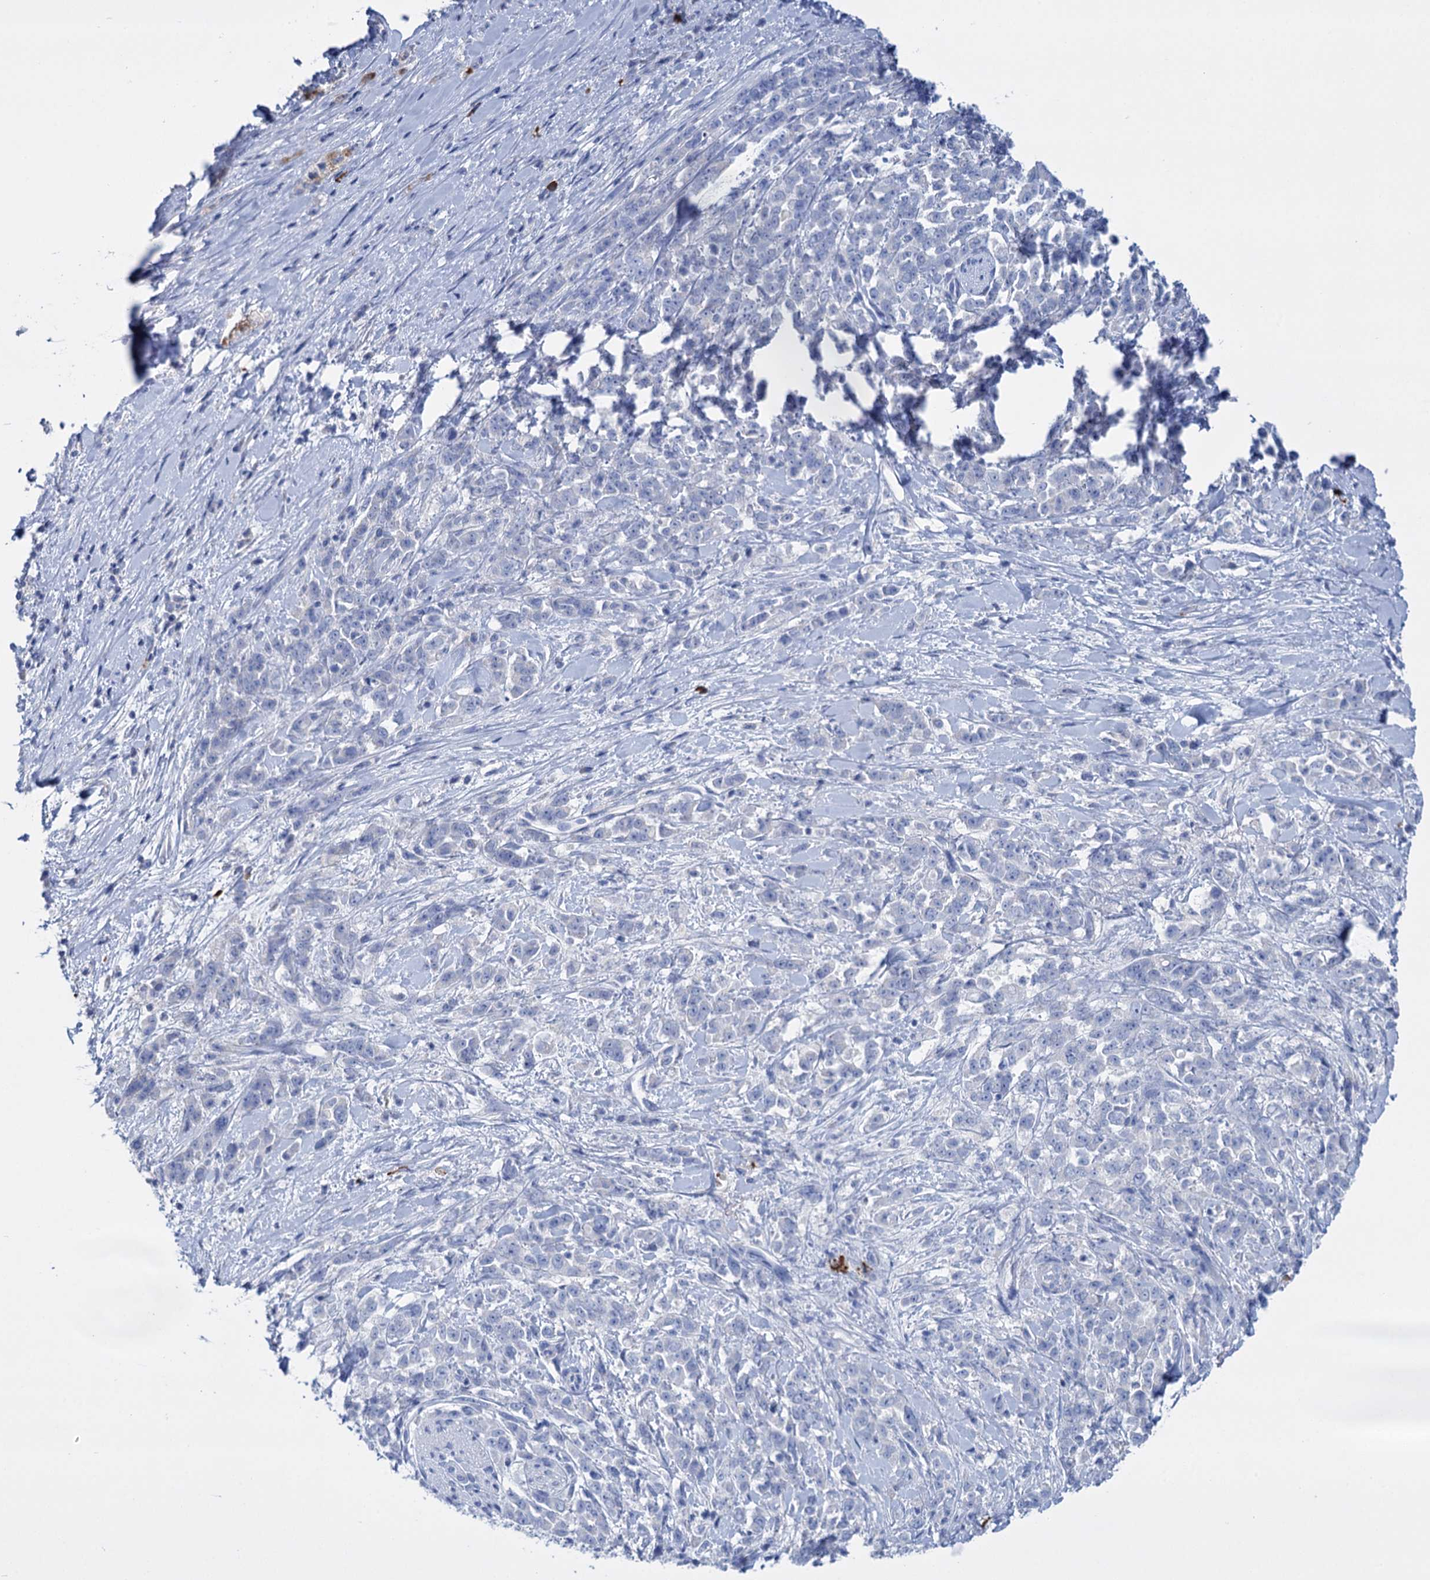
{"staining": {"intensity": "negative", "quantity": "none", "location": "none"}, "tissue": "pancreatic cancer", "cell_type": "Tumor cells", "image_type": "cancer", "snomed": [{"axis": "morphology", "description": "Normal tissue, NOS"}, {"axis": "morphology", "description": "Adenocarcinoma, NOS"}, {"axis": "topography", "description": "Pancreas"}], "caption": "IHC of human pancreatic cancer displays no positivity in tumor cells.", "gene": "FBXW12", "patient": {"sex": "female", "age": 64}}